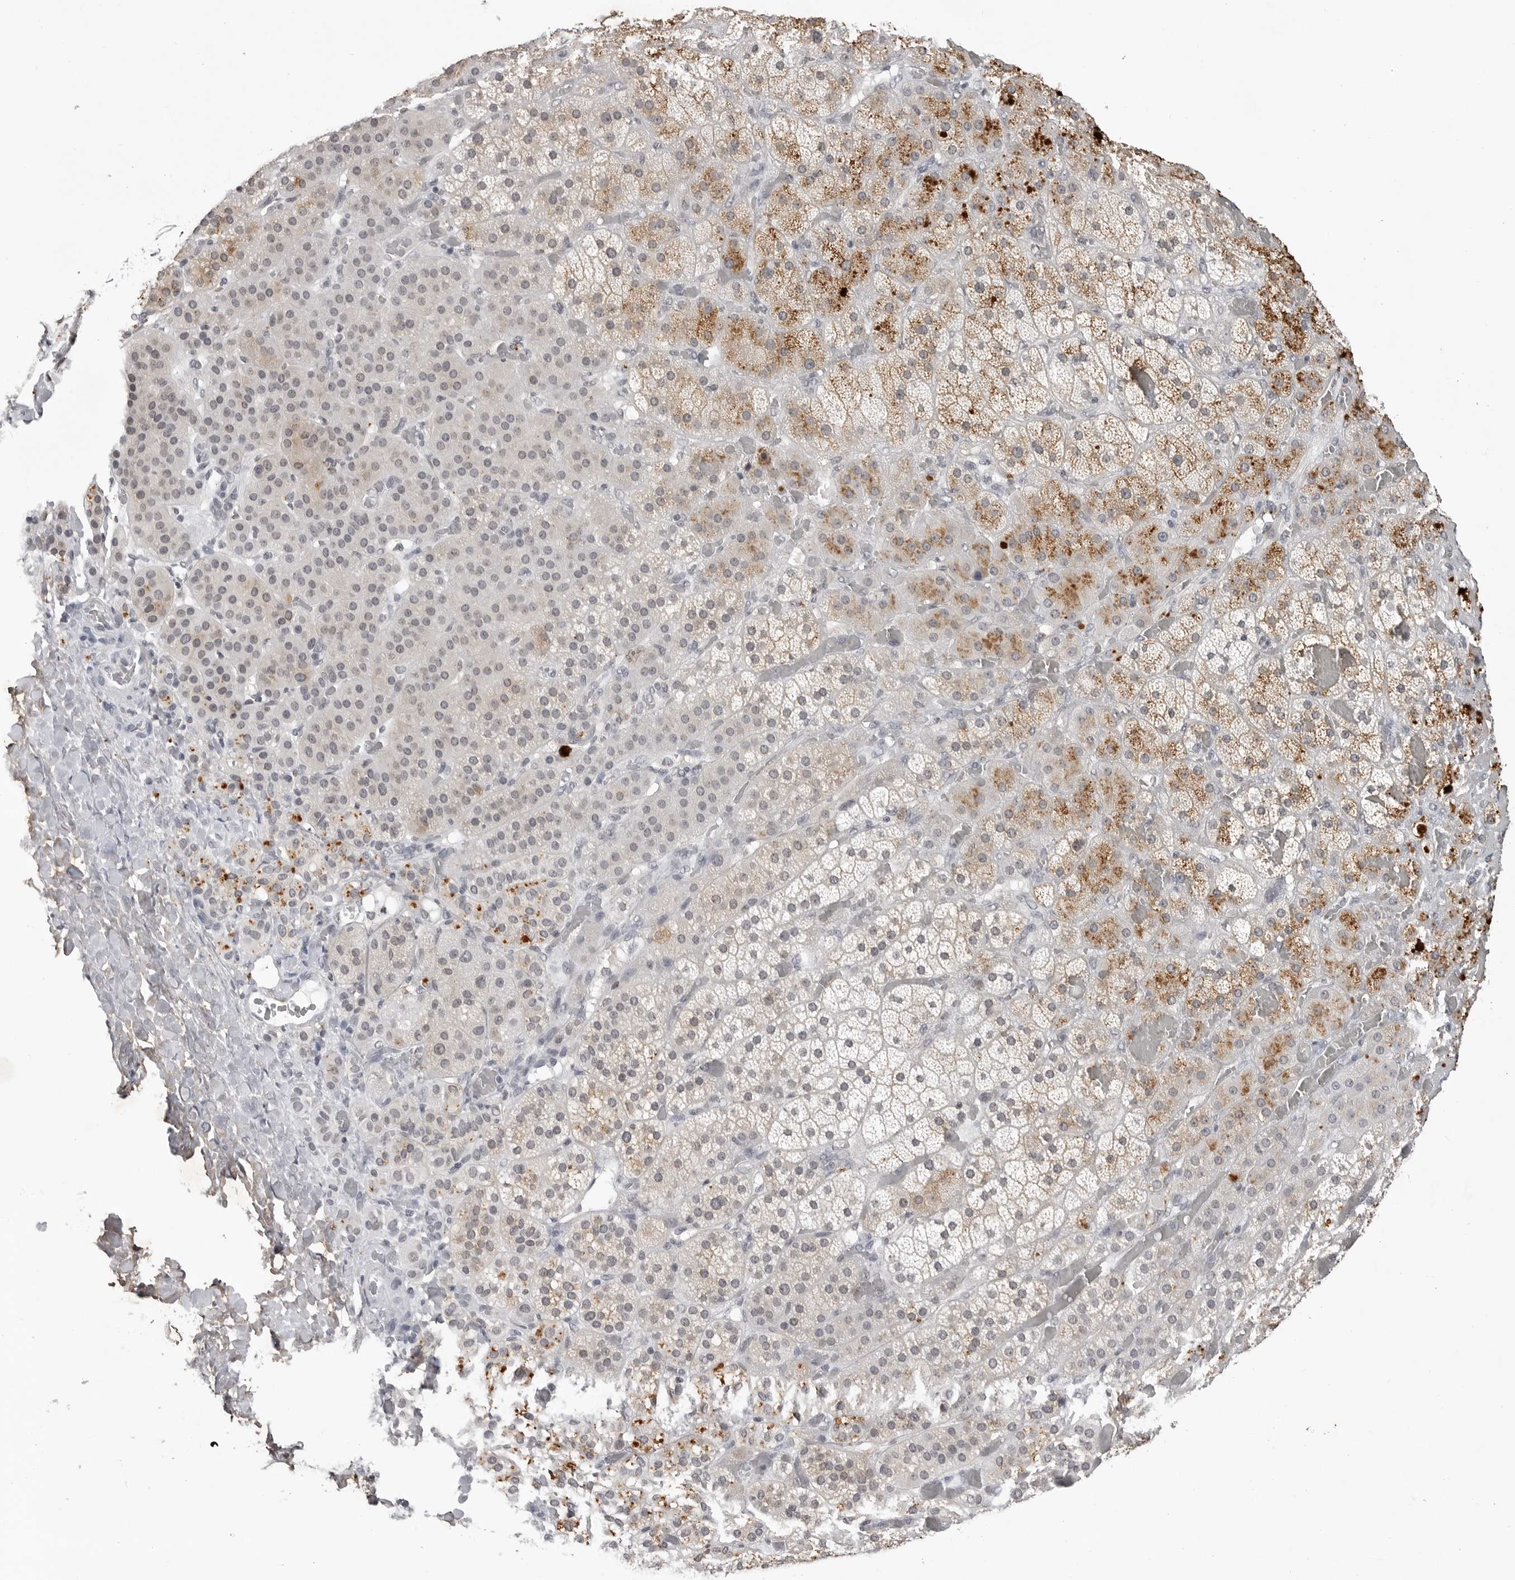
{"staining": {"intensity": "strong", "quantity": "<25%", "location": "cytoplasmic/membranous"}, "tissue": "adrenal gland", "cell_type": "Glandular cells", "image_type": "normal", "snomed": [{"axis": "morphology", "description": "Normal tissue, NOS"}, {"axis": "topography", "description": "Adrenal gland"}], "caption": "Immunohistochemical staining of benign adrenal gland shows medium levels of strong cytoplasmic/membranous staining in about <25% of glandular cells.", "gene": "RRM1", "patient": {"sex": "male", "age": 57}}